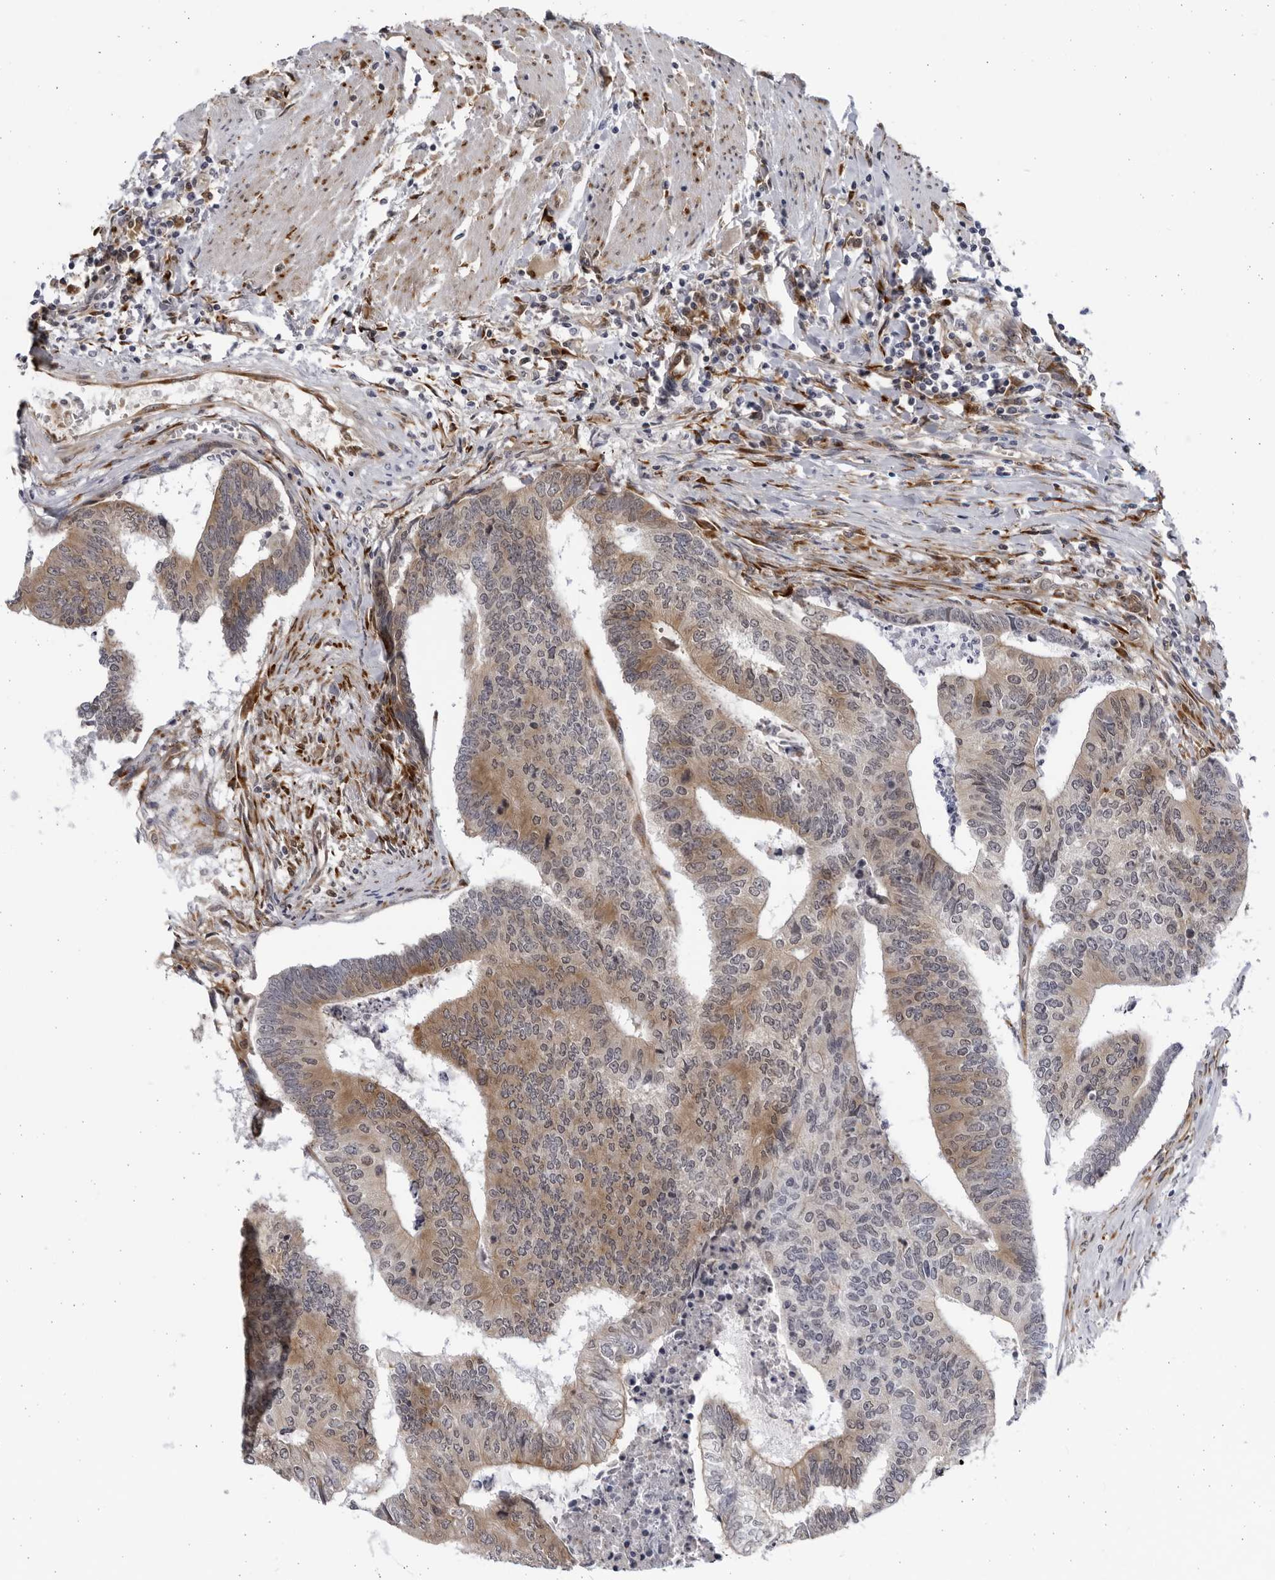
{"staining": {"intensity": "moderate", "quantity": "25%-75%", "location": "cytoplasmic/membranous"}, "tissue": "colorectal cancer", "cell_type": "Tumor cells", "image_type": "cancer", "snomed": [{"axis": "morphology", "description": "Adenocarcinoma, NOS"}, {"axis": "topography", "description": "Colon"}], "caption": "DAB (3,3'-diaminobenzidine) immunohistochemical staining of human colorectal cancer reveals moderate cytoplasmic/membranous protein expression in approximately 25%-75% of tumor cells.", "gene": "BMP2K", "patient": {"sex": "female", "age": 67}}